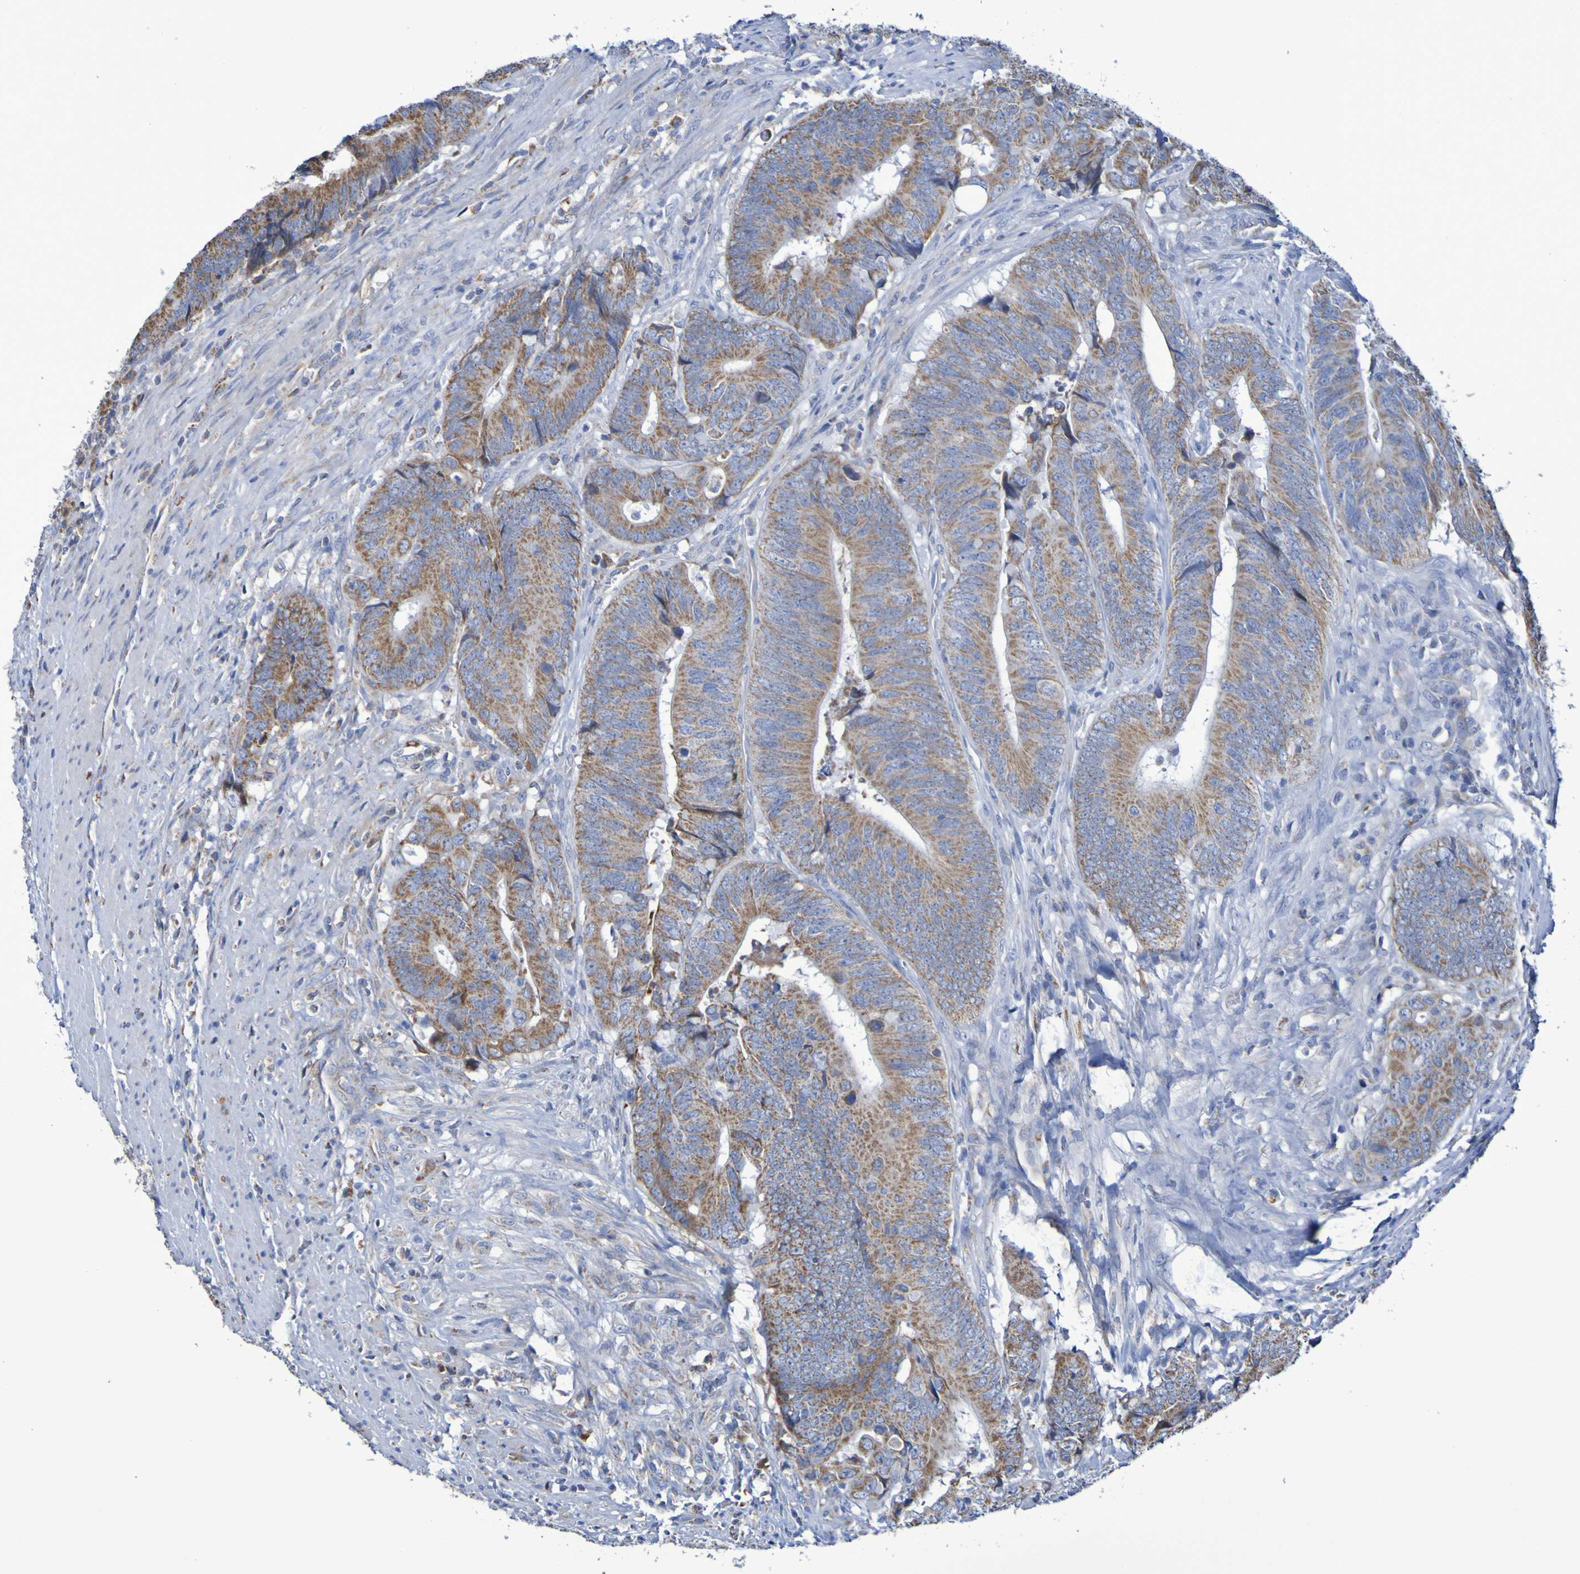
{"staining": {"intensity": "moderate", "quantity": ">75%", "location": "cytoplasmic/membranous"}, "tissue": "colorectal cancer", "cell_type": "Tumor cells", "image_type": "cancer", "snomed": [{"axis": "morphology", "description": "Normal tissue, NOS"}, {"axis": "morphology", "description": "Adenocarcinoma, NOS"}, {"axis": "topography", "description": "Colon"}], "caption": "Immunohistochemical staining of human colorectal cancer reveals moderate cytoplasmic/membranous protein expression in about >75% of tumor cells.", "gene": "CNTN2", "patient": {"sex": "male", "age": 56}}